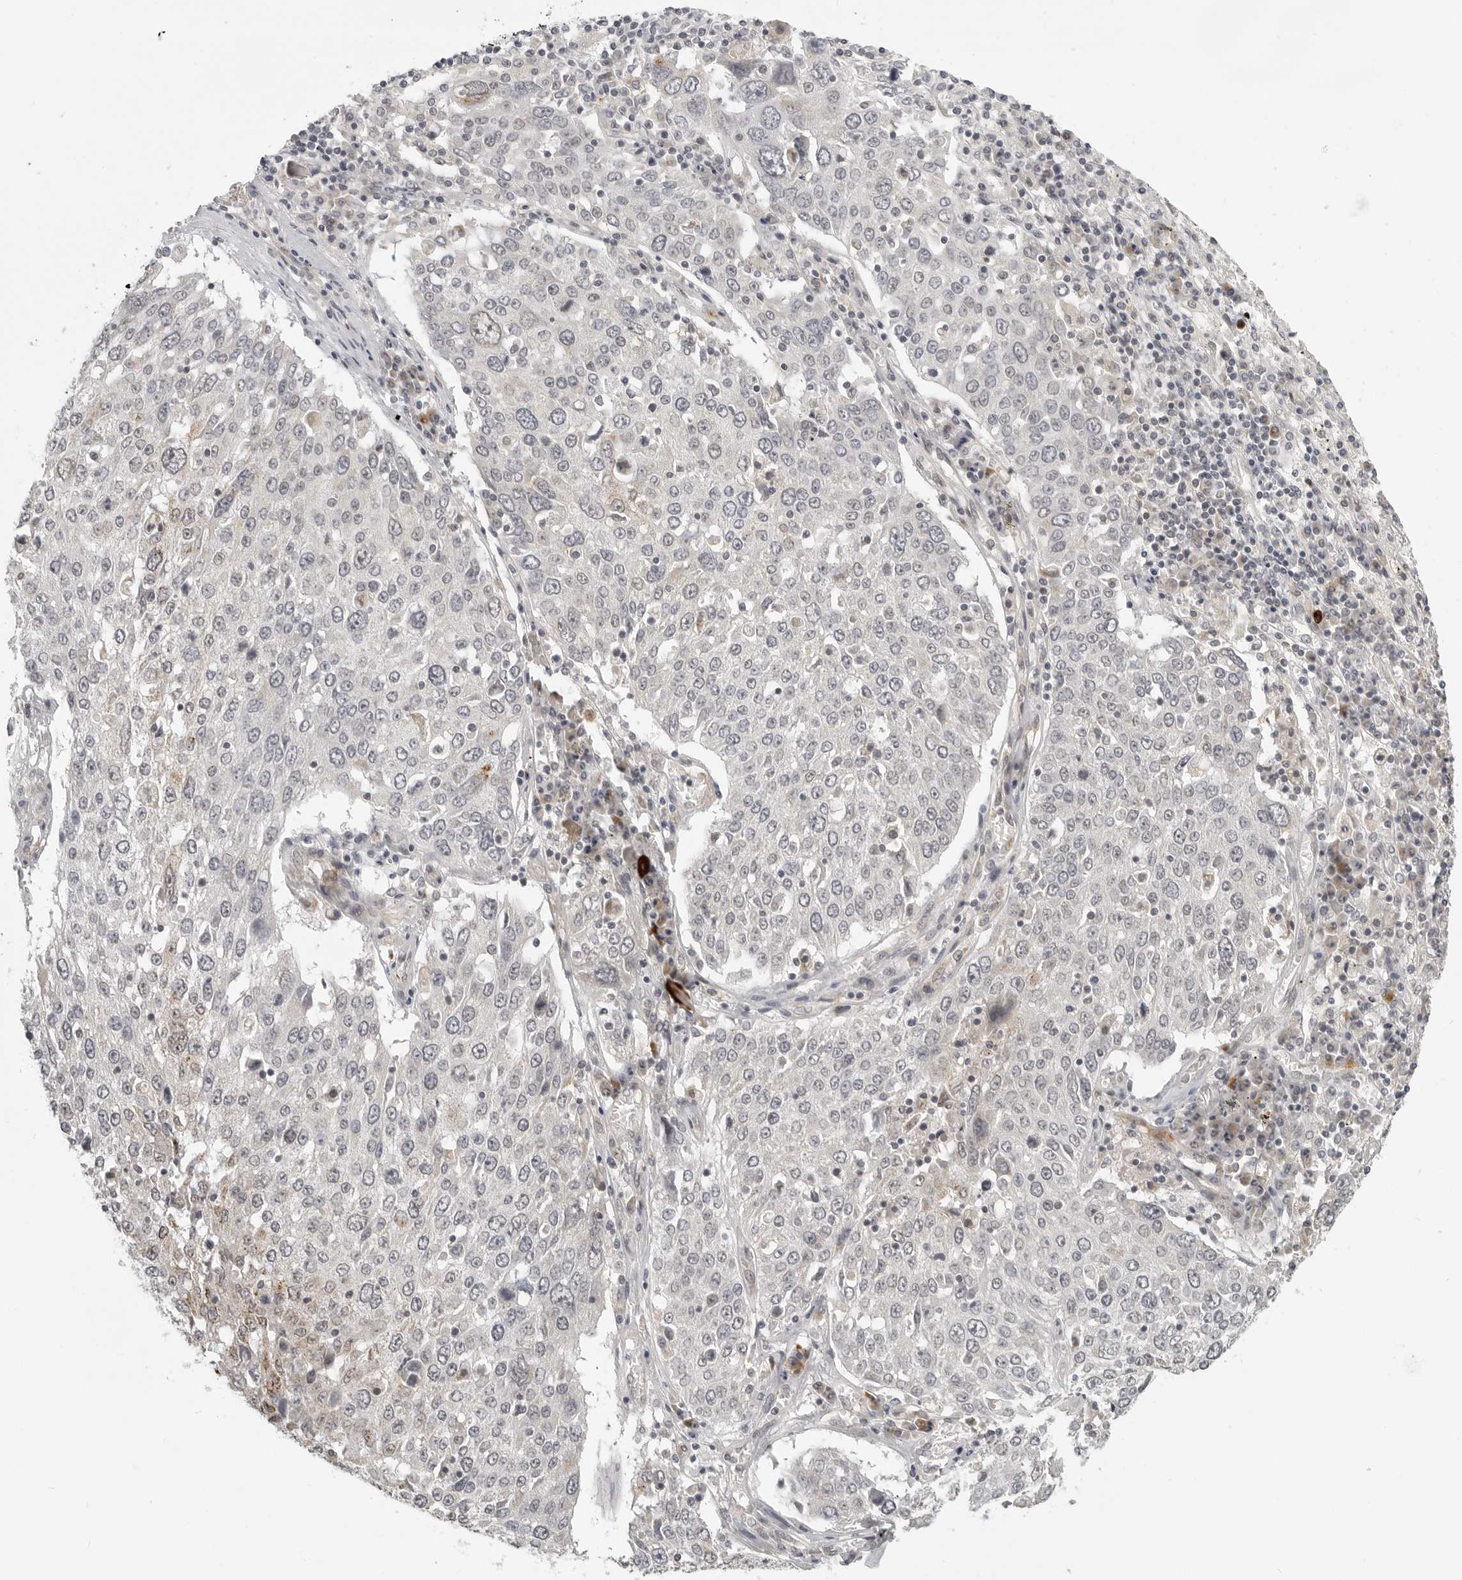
{"staining": {"intensity": "negative", "quantity": "none", "location": "none"}, "tissue": "lung cancer", "cell_type": "Tumor cells", "image_type": "cancer", "snomed": [{"axis": "morphology", "description": "Squamous cell carcinoma, NOS"}, {"axis": "topography", "description": "Lung"}], "caption": "IHC image of neoplastic tissue: human squamous cell carcinoma (lung) stained with DAB (3,3'-diaminobenzidine) exhibits no significant protein staining in tumor cells.", "gene": "TUT4", "patient": {"sex": "male", "age": 65}}